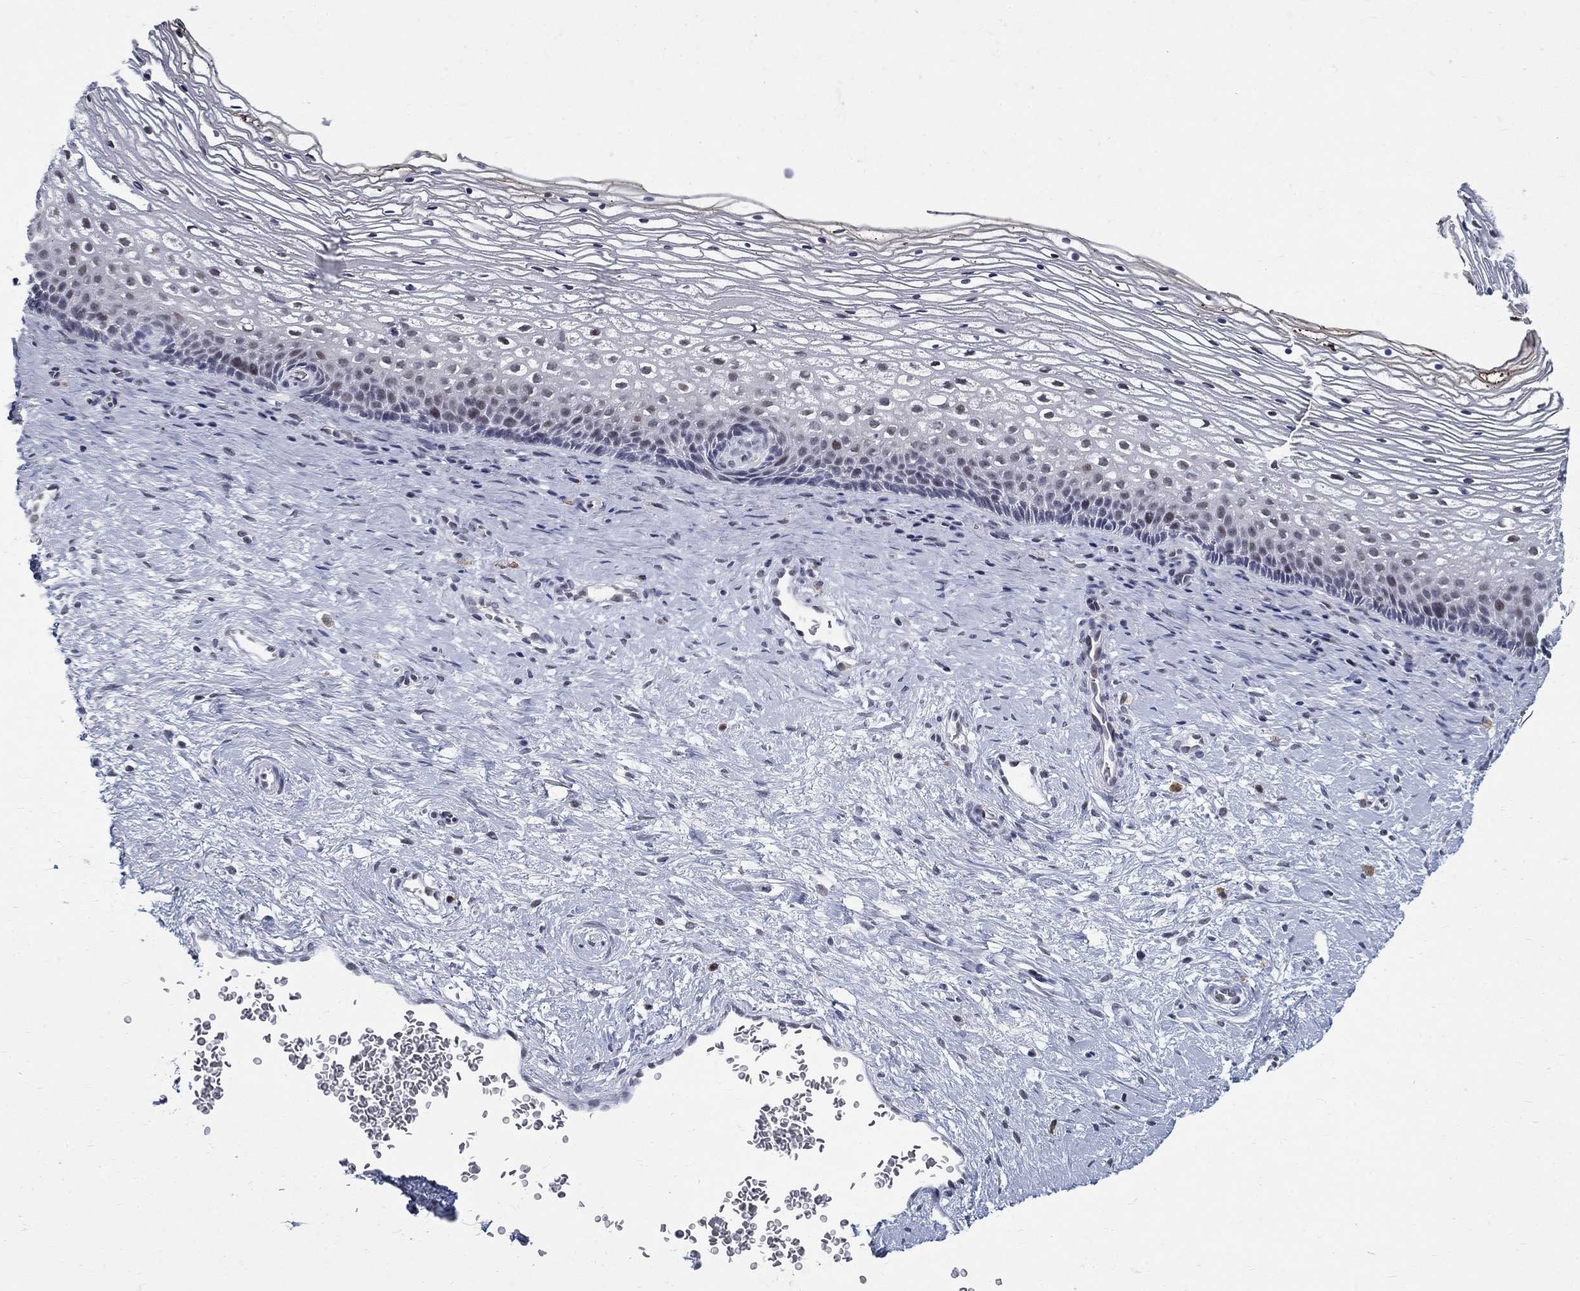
{"staining": {"intensity": "negative", "quantity": "none", "location": "none"}, "tissue": "cervix", "cell_type": "Glandular cells", "image_type": "normal", "snomed": [{"axis": "morphology", "description": "Normal tissue, NOS"}, {"axis": "topography", "description": "Cervix"}], "caption": "Immunohistochemical staining of unremarkable cervix reveals no significant staining in glandular cells. (DAB (3,3'-diaminobenzidine) immunohistochemistry (IHC) visualized using brightfield microscopy, high magnification).", "gene": "BHLHE22", "patient": {"sex": "female", "age": 34}}